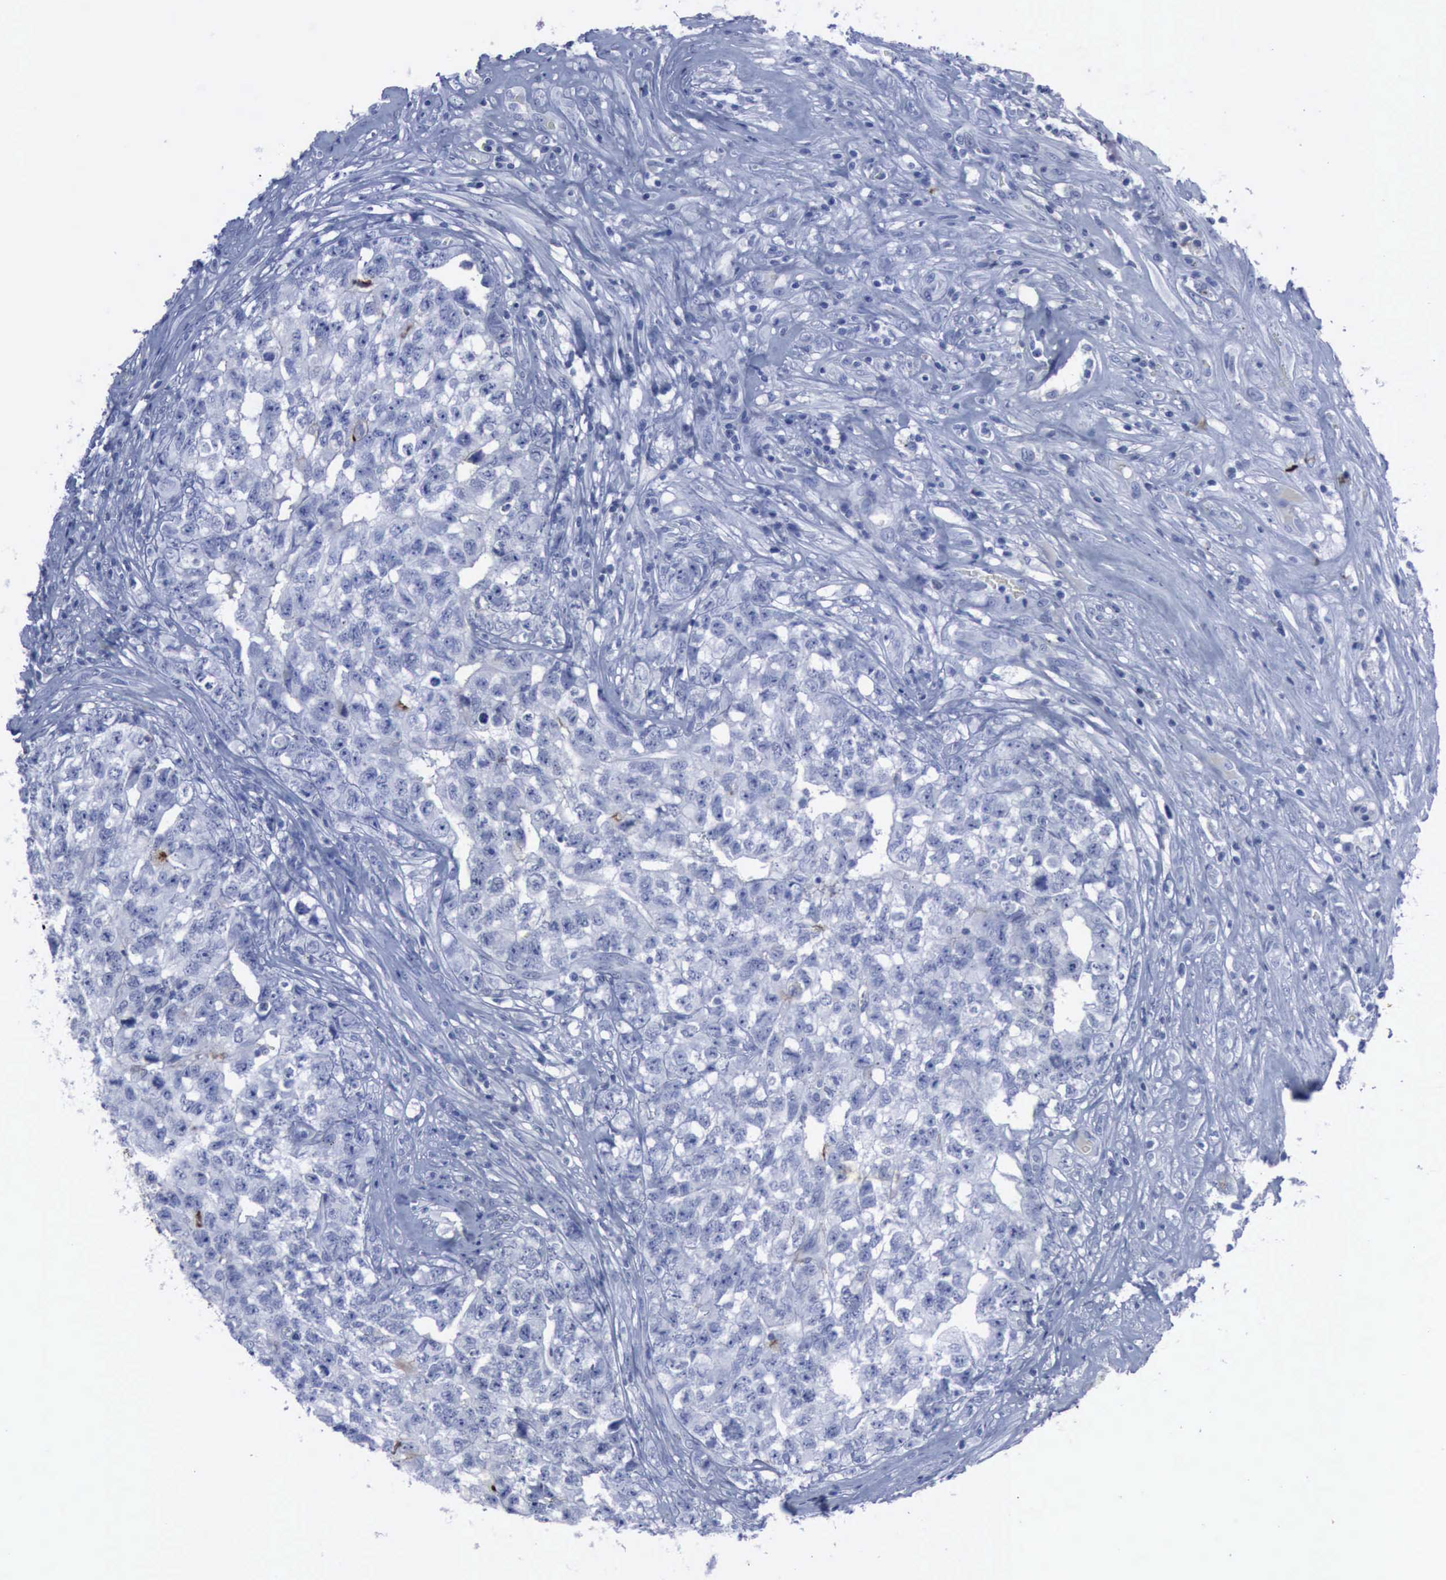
{"staining": {"intensity": "negative", "quantity": "none", "location": "none"}, "tissue": "testis cancer", "cell_type": "Tumor cells", "image_type": "cancer", "snomed": [{"axis": "morphology", "description": "Carcinoma, Embryonal, NOS"}, {"axis": "topography", "description": "Testis"}], "caption": "Micrograph shows no protein positivity in tumor cells of embryonal carcinoma (testis) tissue.", "gene": "NGFR", "patient": {"sex": "male", "age": 31}}